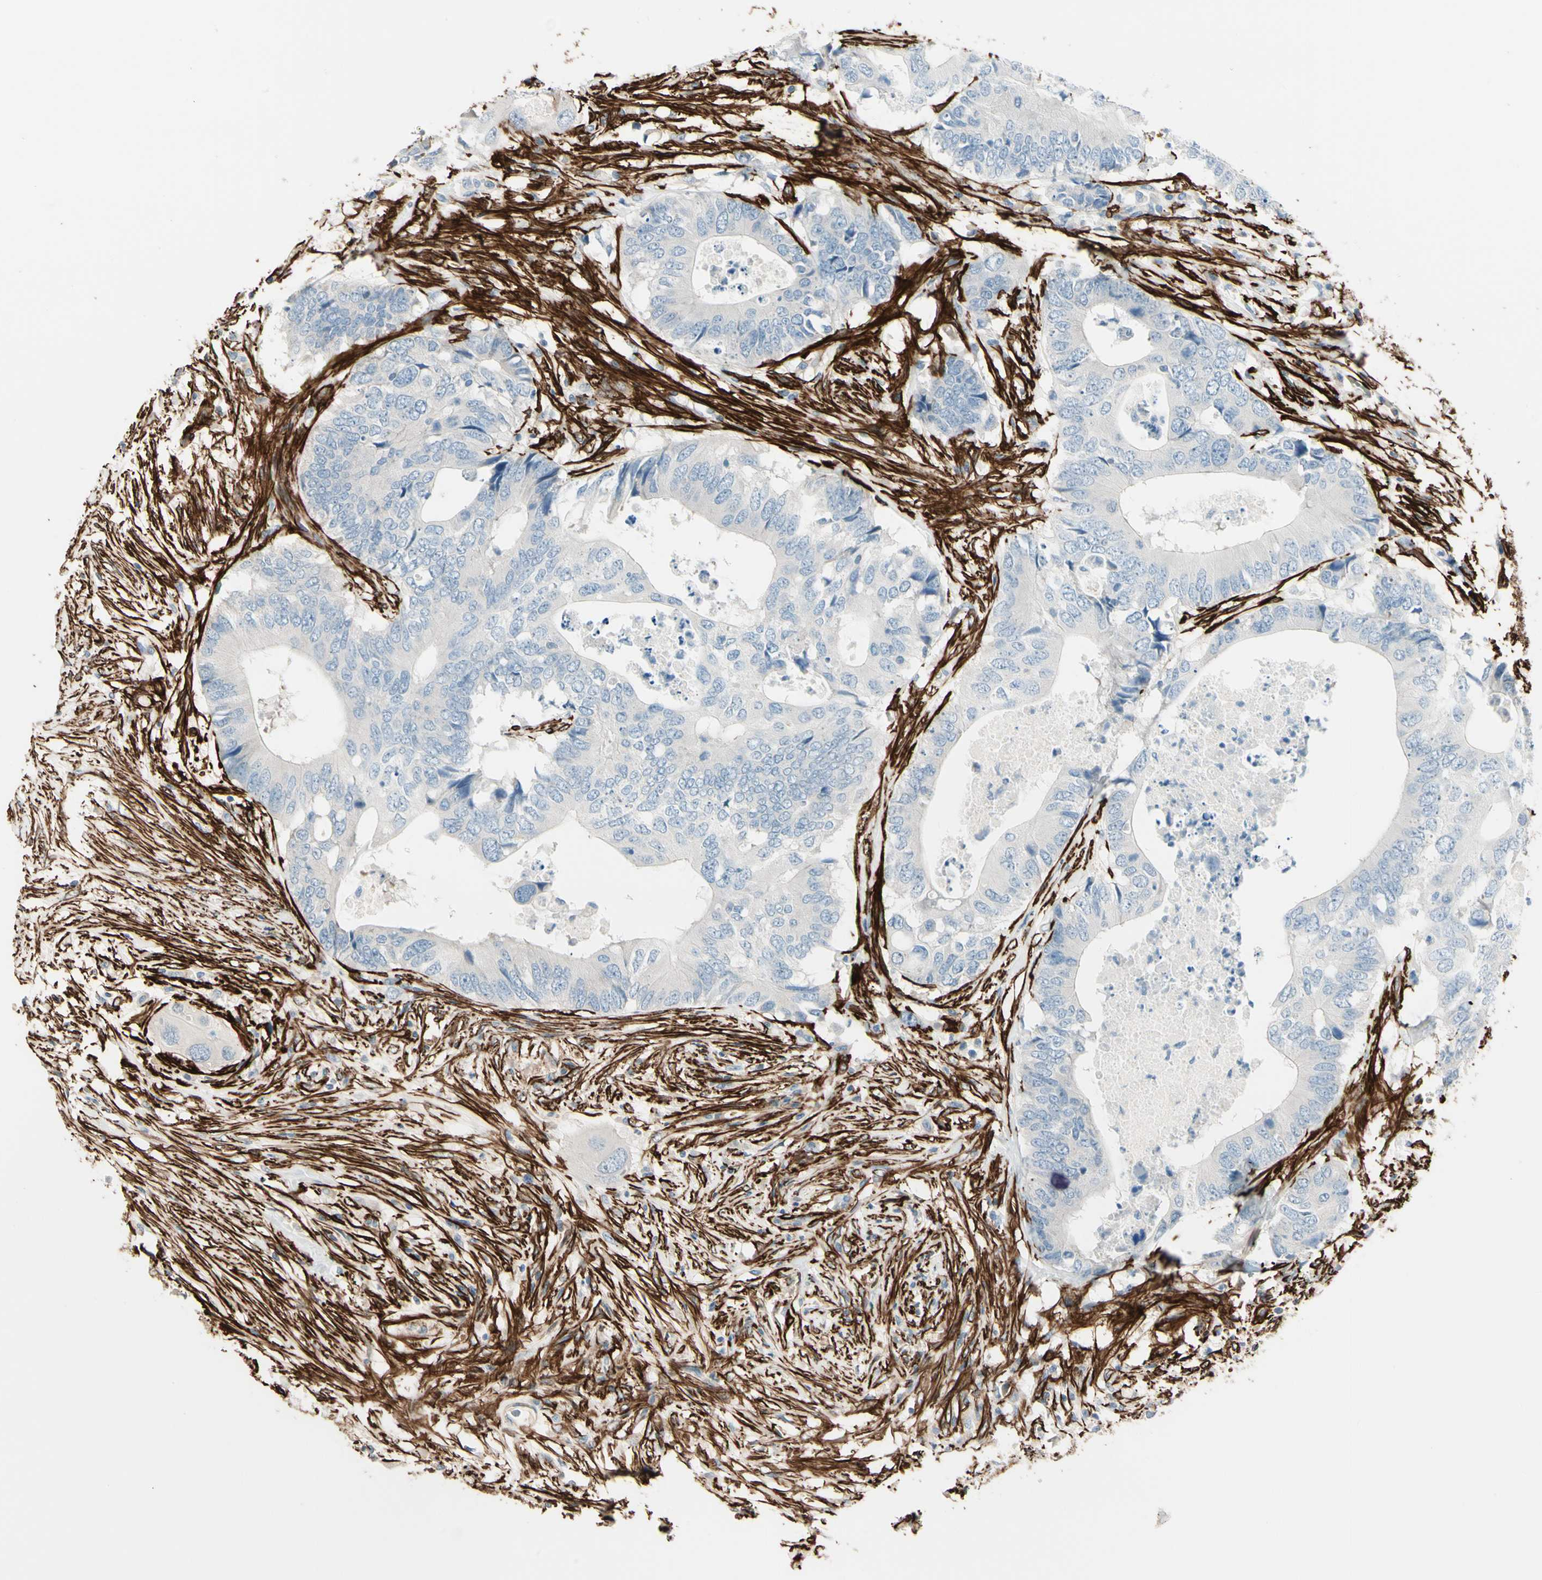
{"staining": {"intensity": "negative", "quantity": "none", "location": "none"}, "tissue": "colorectal cancer", "cell_type": "Tumor cells", "image_type": "cancer", "snomed": [{"axis": "morphology", "description": "Adenocarcinoma, NOS"}, {"axis": "topography", "description": "Colon"}], "caption": "This is a histopathology image of immunohistochemistry (IHC) staining of adenocarcinoma (colorectal), which shows no staining in tumor cells.", "gene": "CALD1", "patient": {"sex": "male", "age": 71}}